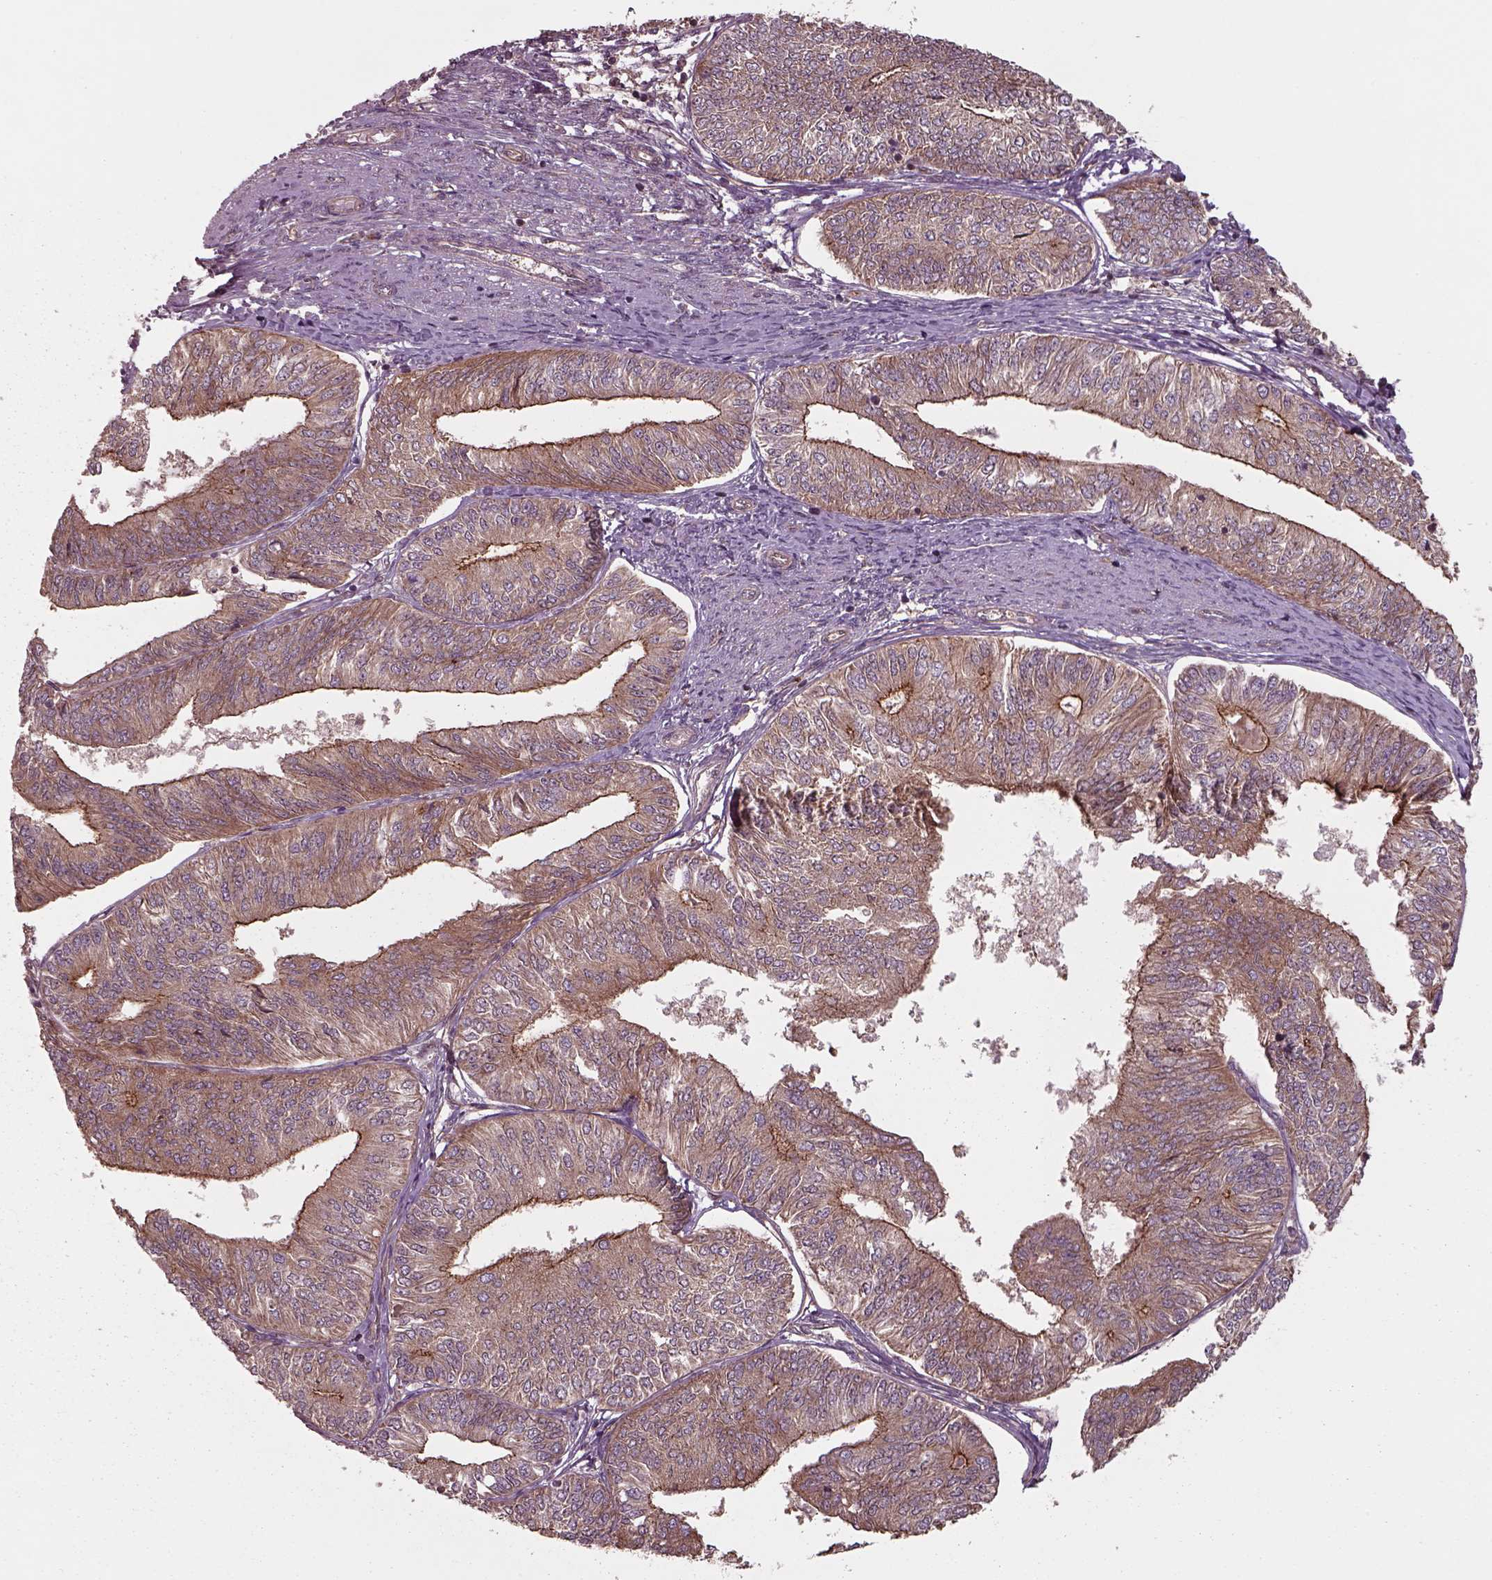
{"staining": {"intensity": "moderate", "quantity": ">75%", "location": "cytoplasmic/membranous"}, "tissue": "endometrial cancer", "cell_type": "Tumor cells", "image_type": "cancer", "snomed": [{"axis": "morphology", "description": "Adenocarcinoma, NOS"}, {"axis": "topography", "description": "Endometrium"}], "caption": "Human endometrial cancer (adenocarcinoma) stained with a brown dye displays moderate cytoplasmic/membranous positive staining in about >75% of tumor cells.", "gene": "CHMP3", "patient": {"sex": "female", "age": 58}}